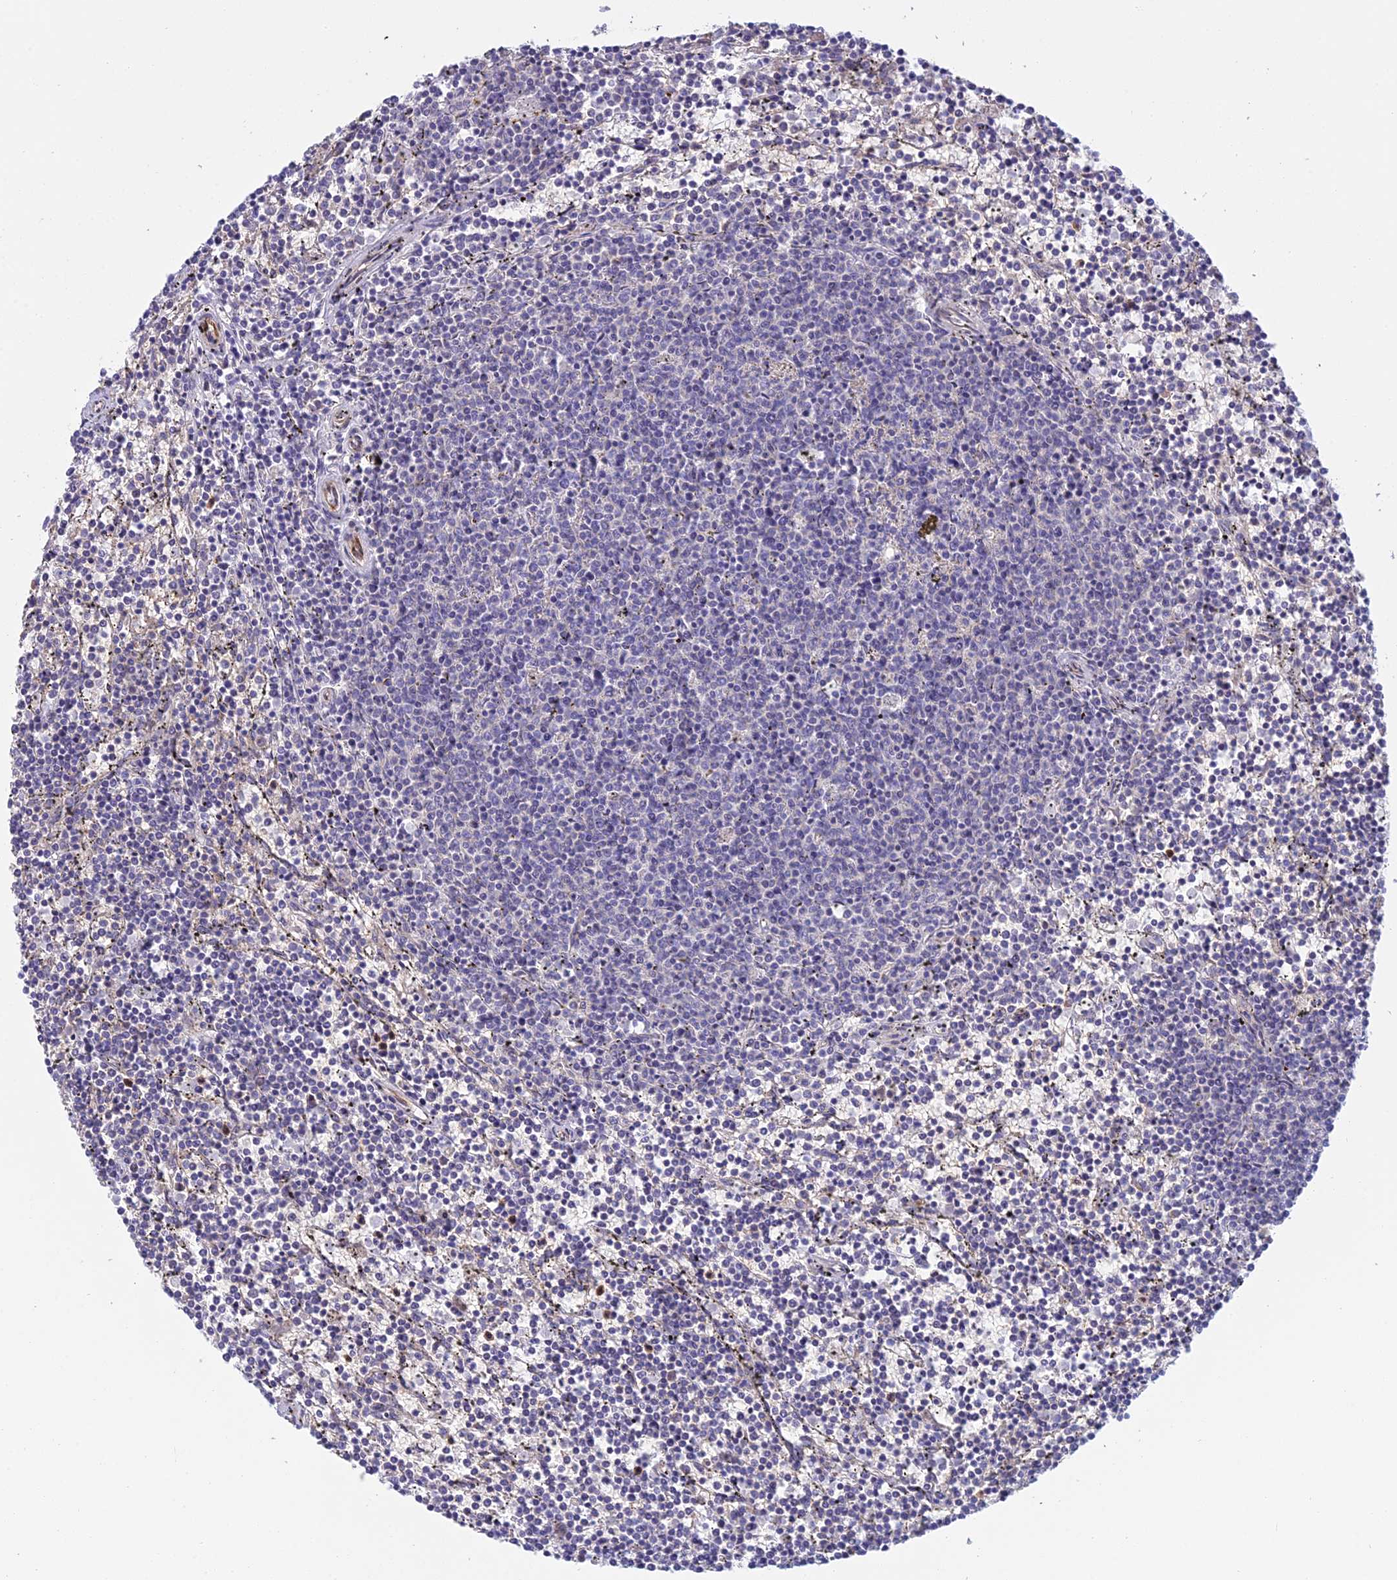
{"staining": {"intensity": "negative", "quantity": "none", "location": "none"}, "tissue": "lymphoma", "cell_type": "Tumor cells", "image_type": "cancer", "snomed": [{"axis": "morphology", "description": "Malignant lymphoma, non-Hodgkin's type, Low grade"}, {"axis": "topography", "description": "Spleen"}], "caption": "Tumor cells show no significant protein expression in low-grade malignant lymphoma, non-Hodgkin's type.", "gene": "DUS2", "patient": {"sex": "female", "age": 50}}